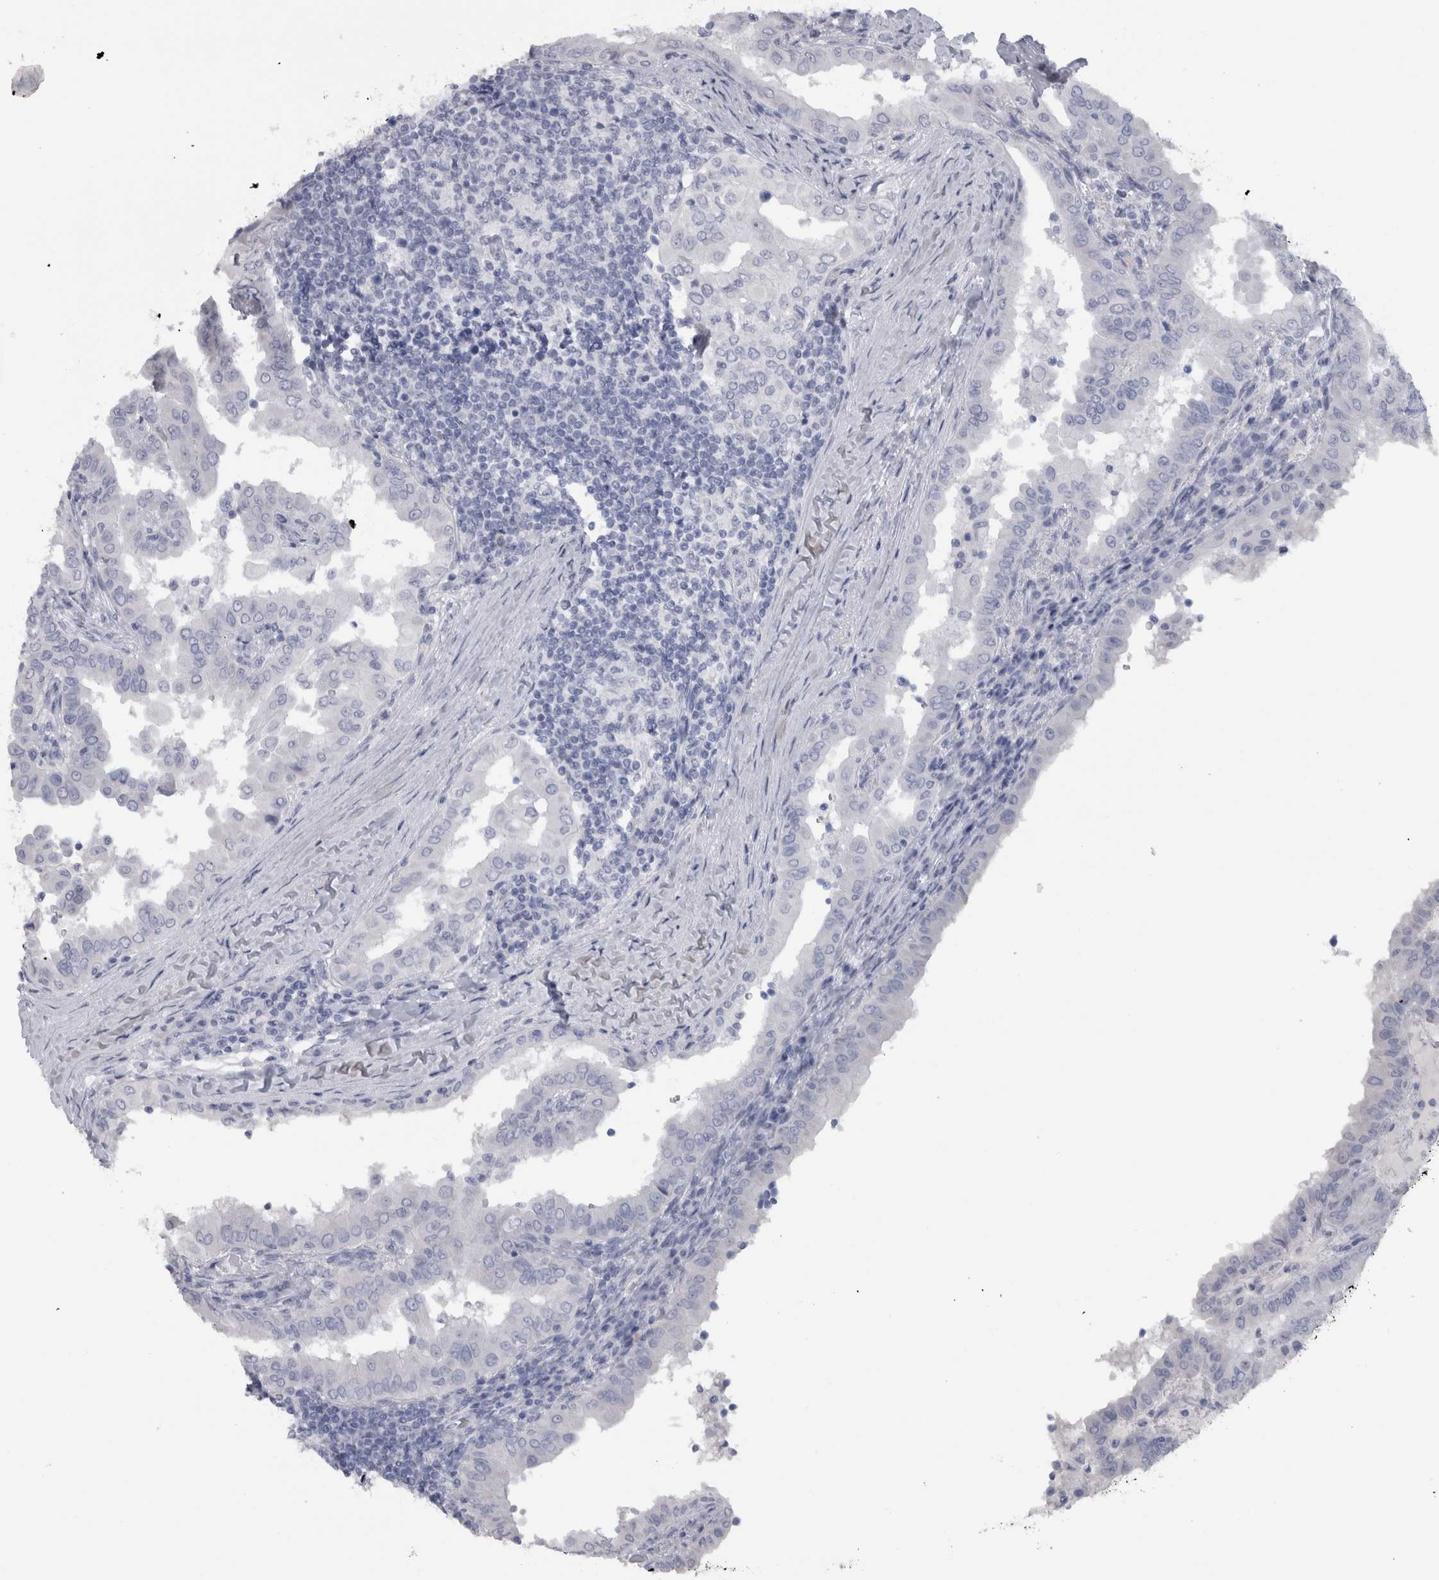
{"staining": {"intensity": "negative", "quantity": "none", "location": "none"}, "tissue": "thyroid cancer", "cell_type": "Tumor cells", "image_type": "cancer", "snomed": [{"axis": "morphology", "description": "Papillary adenocarcinoma, NOS"}, {"axis": "topography", "description": "Thyroid gland"}], "caption": "Protein analysis of thyroid papillary adenocarcinoma displays no significant expression in tumor cells.", "gene": "PTH", "patient": {"sex": "male", "age": 33}}